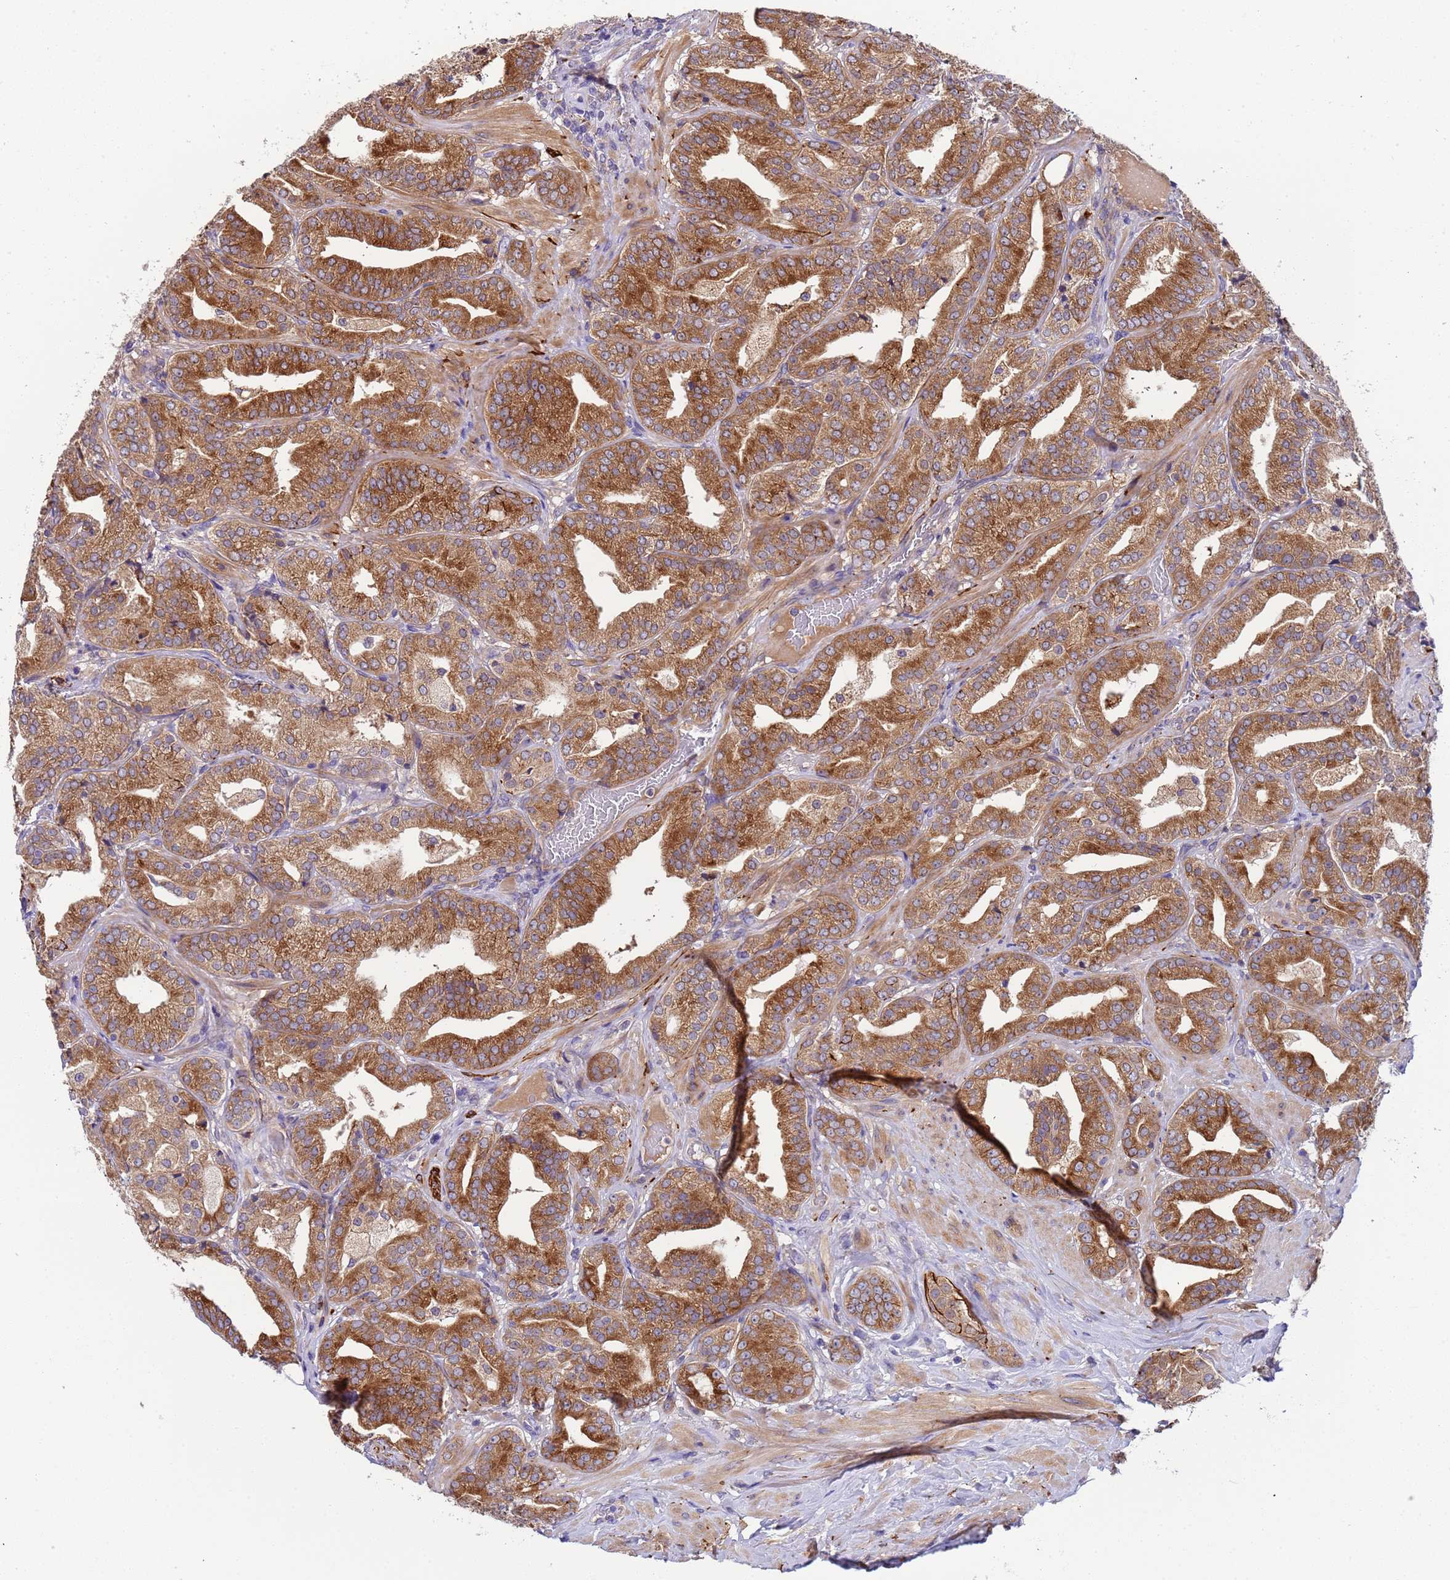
{"staining": {"intensity": "moderate", "quantity": ">75%", "location": "cytoplasmic/membranous"}, "tissue": "prostate cancer", "cell_type": "Tumor cells", "image_type": "cancer", "snomed": [{"axis": "morphology", "description": "Adenocarcinoma, High grade"}, {"axis": "topography", "description": "Prostate"}], "caption": "A brown stain highlights moderate cytoplasmic/membranous staining of a protein in human adenocarcinoma (high-grade) (prostate) tumor cells. (DAB IHC with brightfield microscopy, high magnification).", "gene": "PAQR7", "patient": {"sex": "male", "age": 63}}